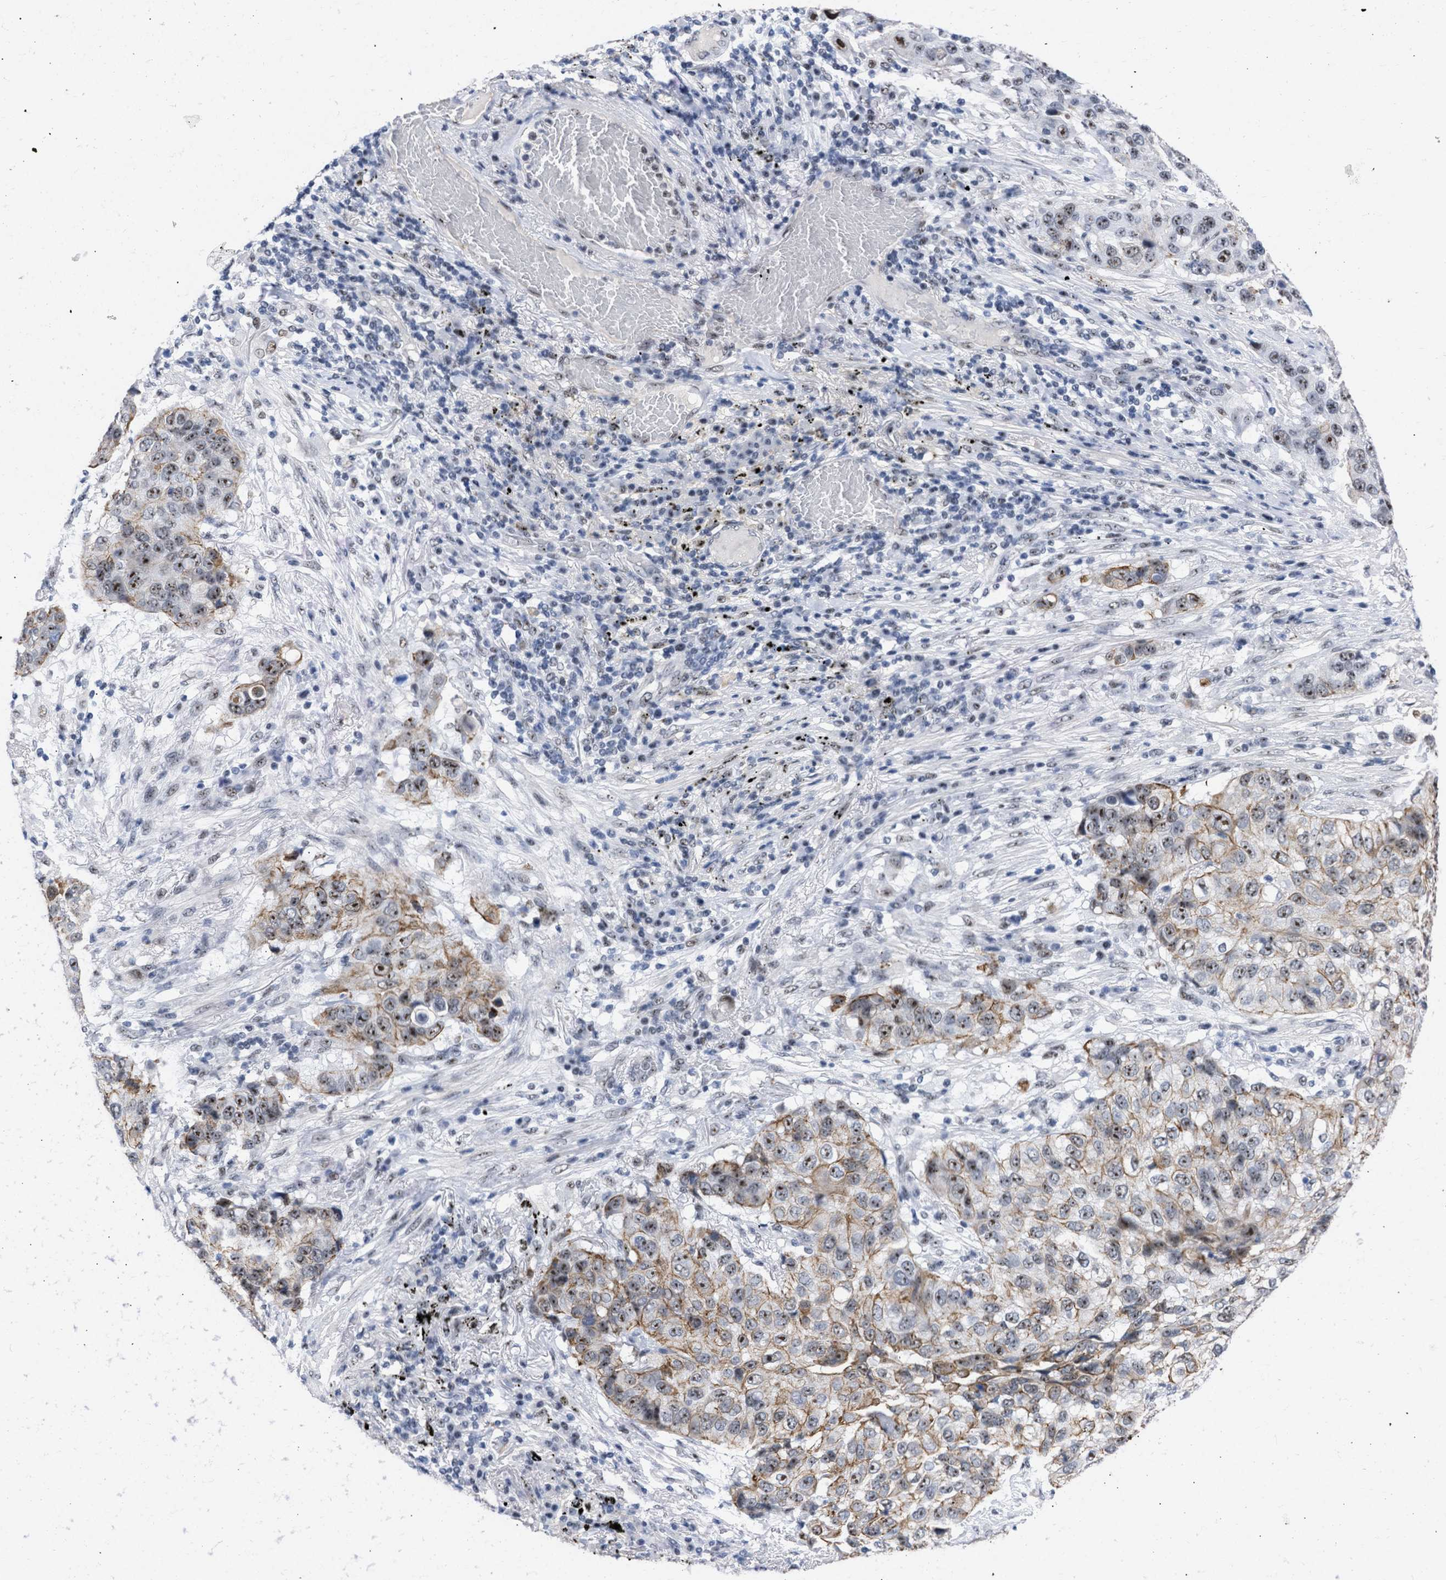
{"staining": {"intensity": "moderate", "quantity": ">75%", "location": "cytoplasmic/membranous,nuclear"}, "tissue": "lung cancer", "cell_type": "Tumor cells", "image_type": "cancer", "snomed": [{"axis": "morphology", "description": "Squamous cell carcinoma, NOS"}, {"axis": "topography", "description": "Lung"}], "caption": "Immunohistochemical staining of human squamous cell carcinoma (lung) demonstrates medium levels of moderate cytoplasmic/membranous and nuclear protein expression in approximately >75% of tumor cells.", "gene": "DDX41", "patient": {"sex": "male", "age": 57}}